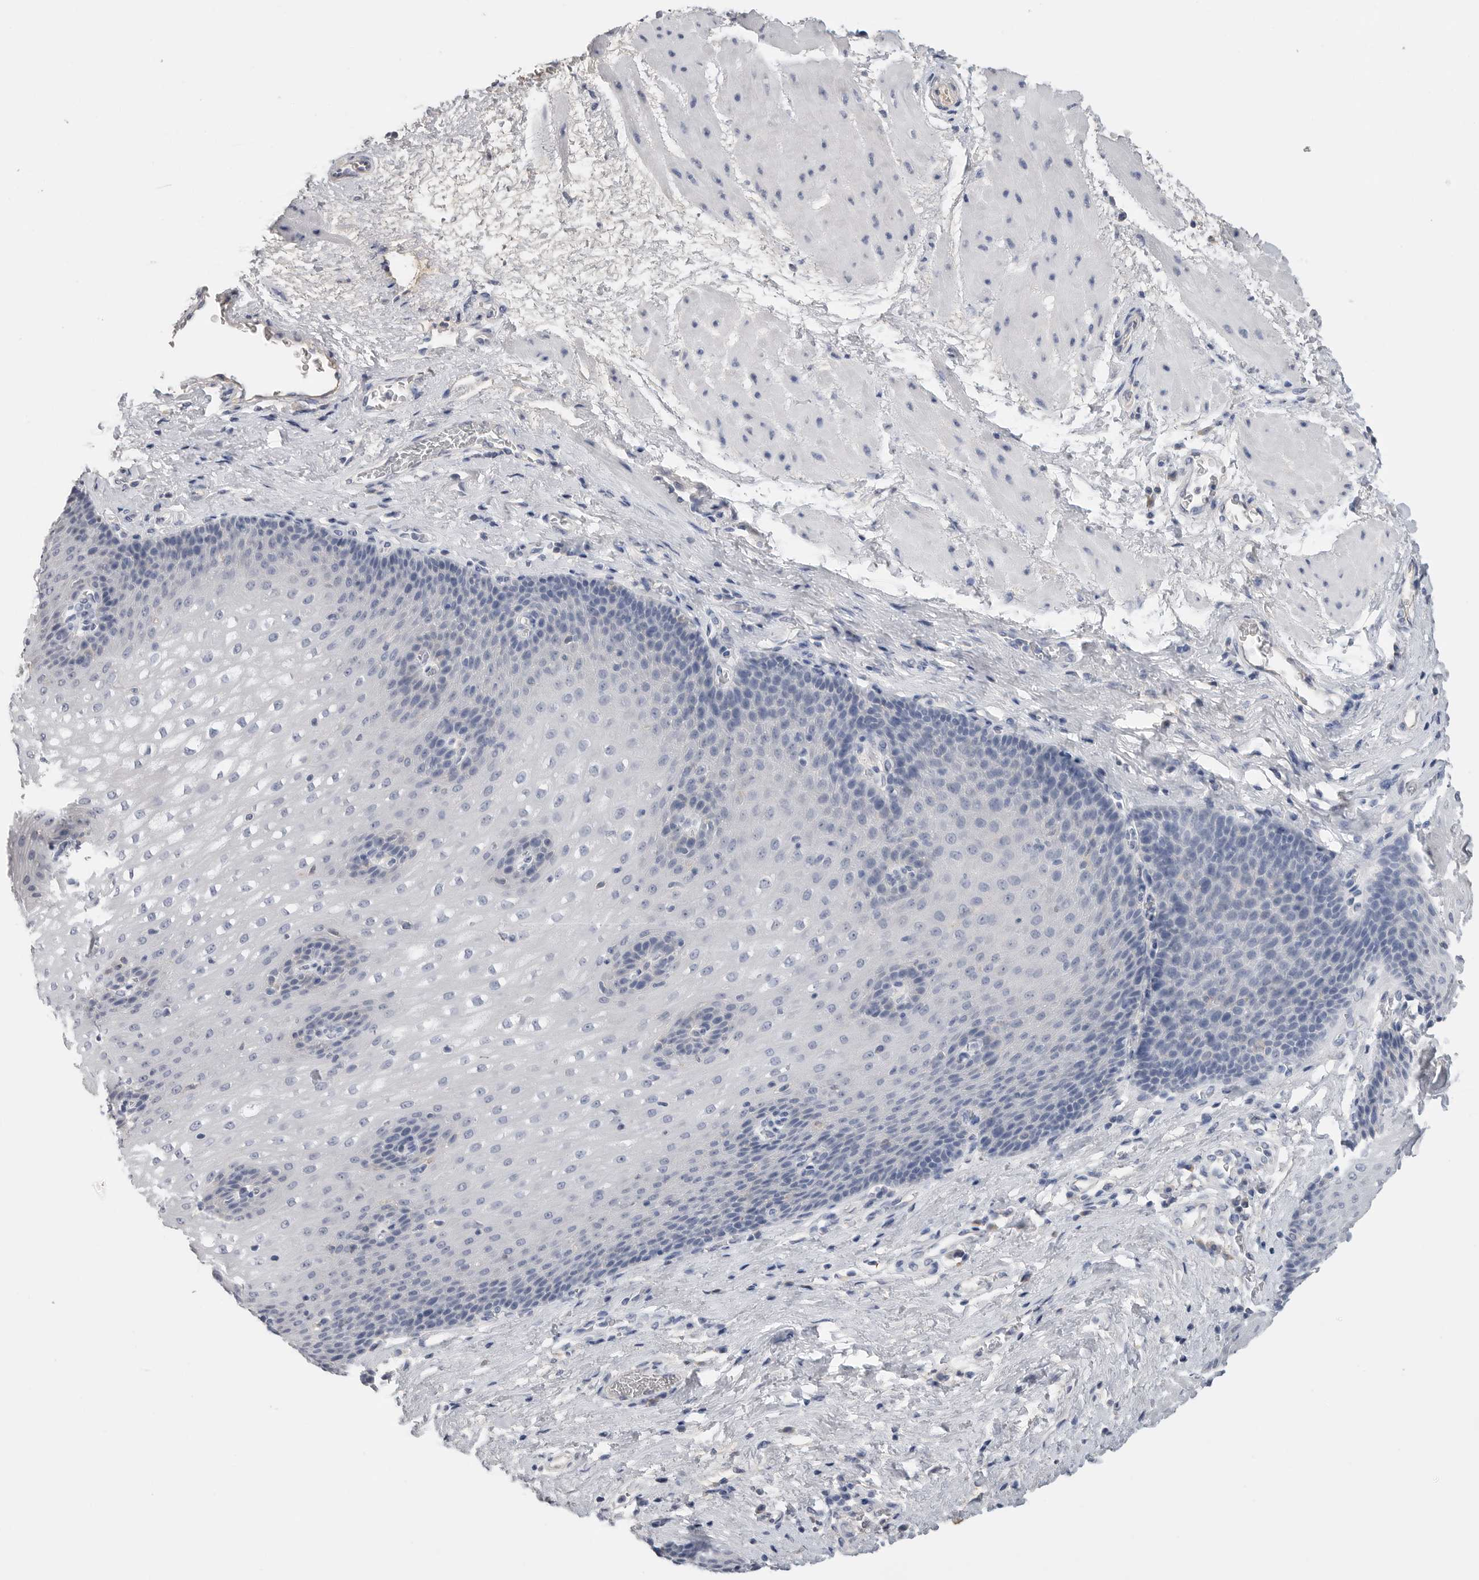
{"staining": {"intensity": "negative", "quantity": "none", "location": "none"}, "tissue": "esophagus", "cell_type": "Squamous epithelial cells", "image_type": "normal", "snomed": [{"axis": "morphology", "description": "Normal tissue, NOS"}, {"axis": "topography", "description": "Esophagus"}], "caption": "The image exhibits no significant expression in squamous epithelial cells of esophagus.", "gene": "FABP6", "patient": {"sex": "male", "age": 48}}